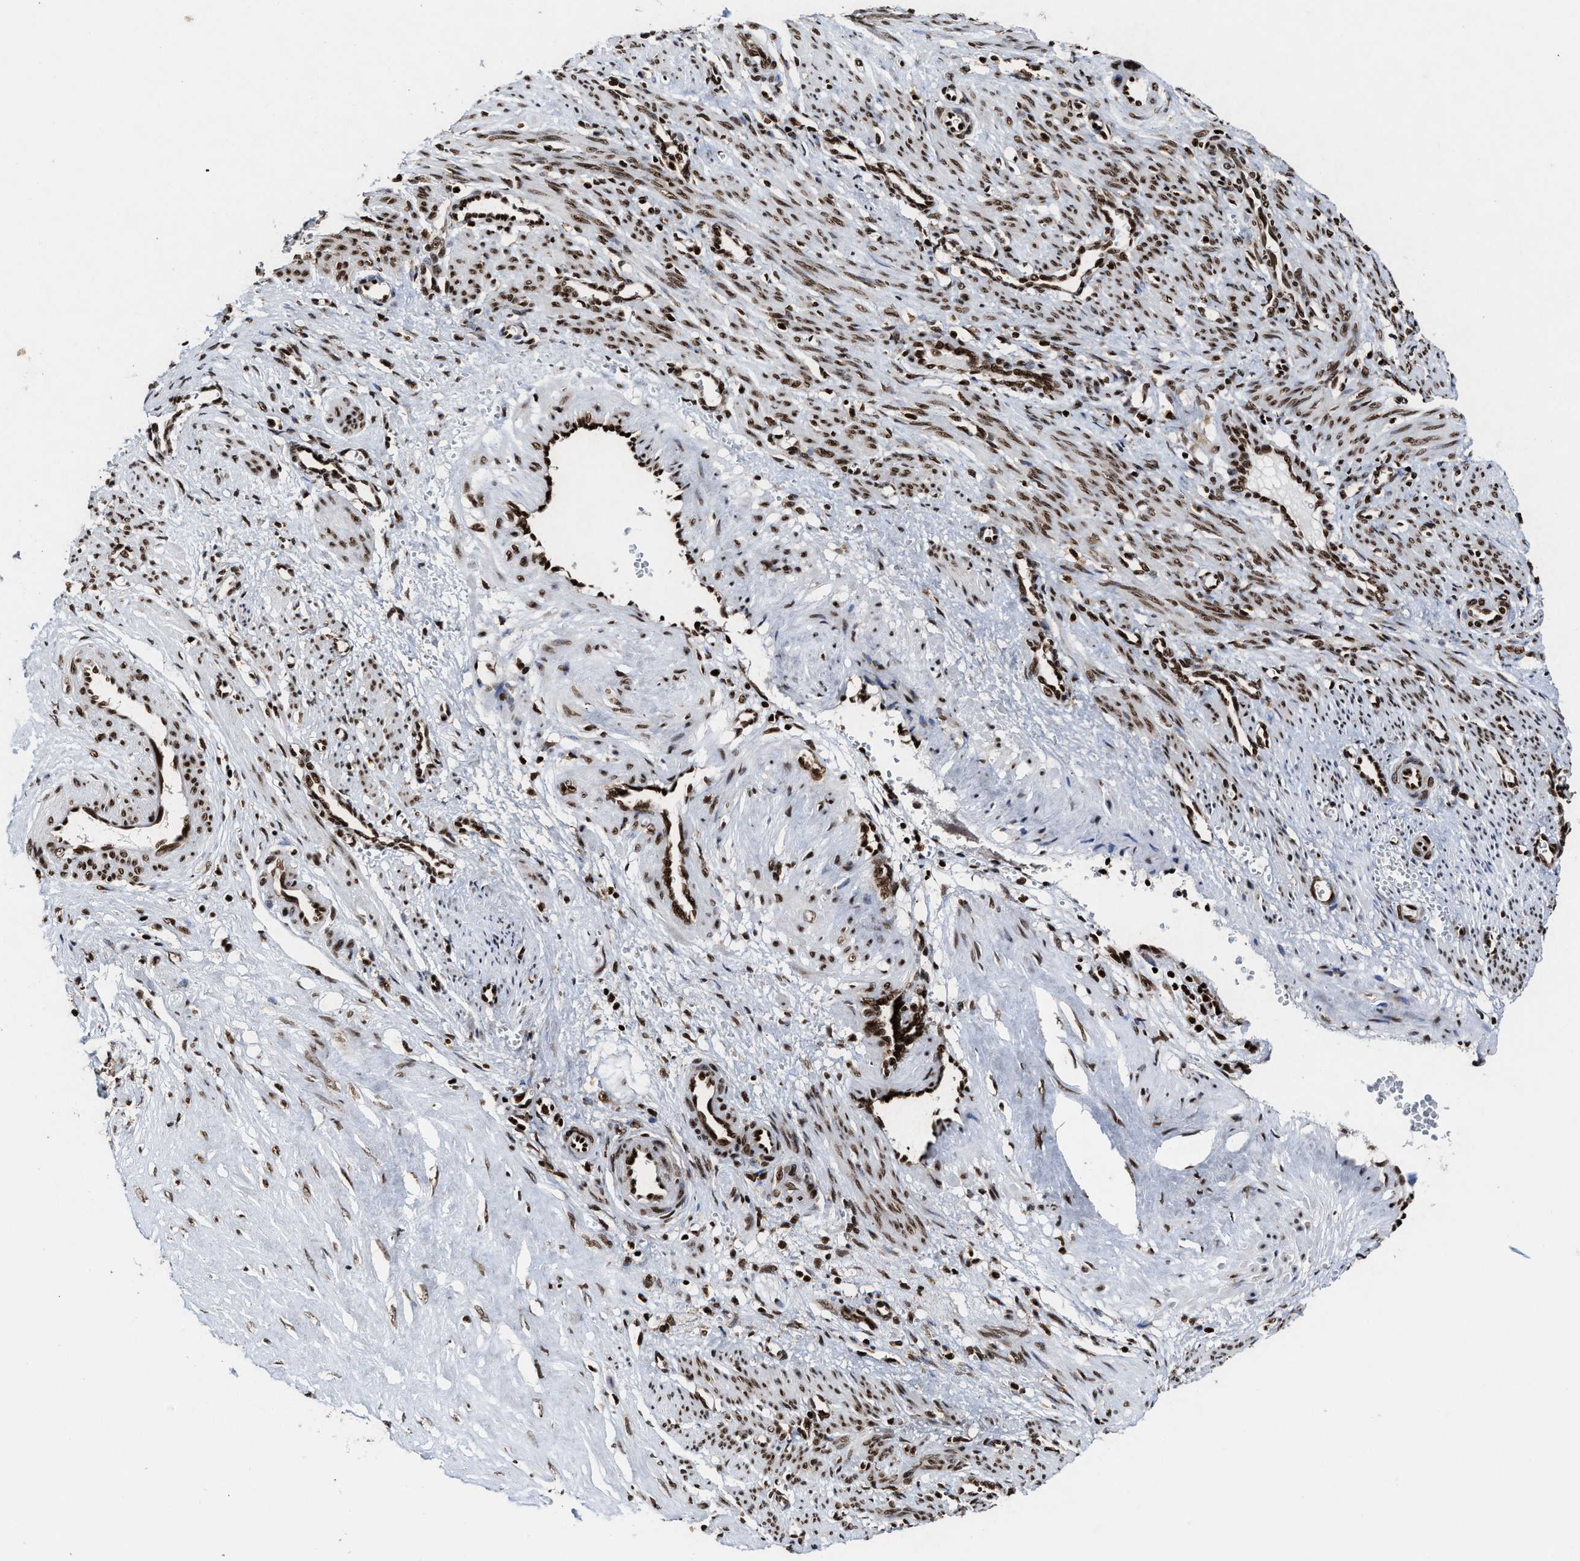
{"staining": {"intensity": "strong", "quantity": ">75%", "location": "nuclear"}, "tissue": "smooth muscle", "cell_type": "Smooth muscle cells", "image_type": "normal", "snomed": [{"axis": "morphology", "description": "Normal tissue, NOS"}, {"axis": "topography", "description": "Endometrium"}], "caption": "Immunohistochemistry micrograph of normal smooth muscle: smooth muscle stained using IHC demonstrates high levels of strong protein expression localized specifically in the nuclear of smooth muscle cells, appearing as a nuclear brown color.", "gene": "ALYREF", "patient": {"sex": "female", "age": 33}}